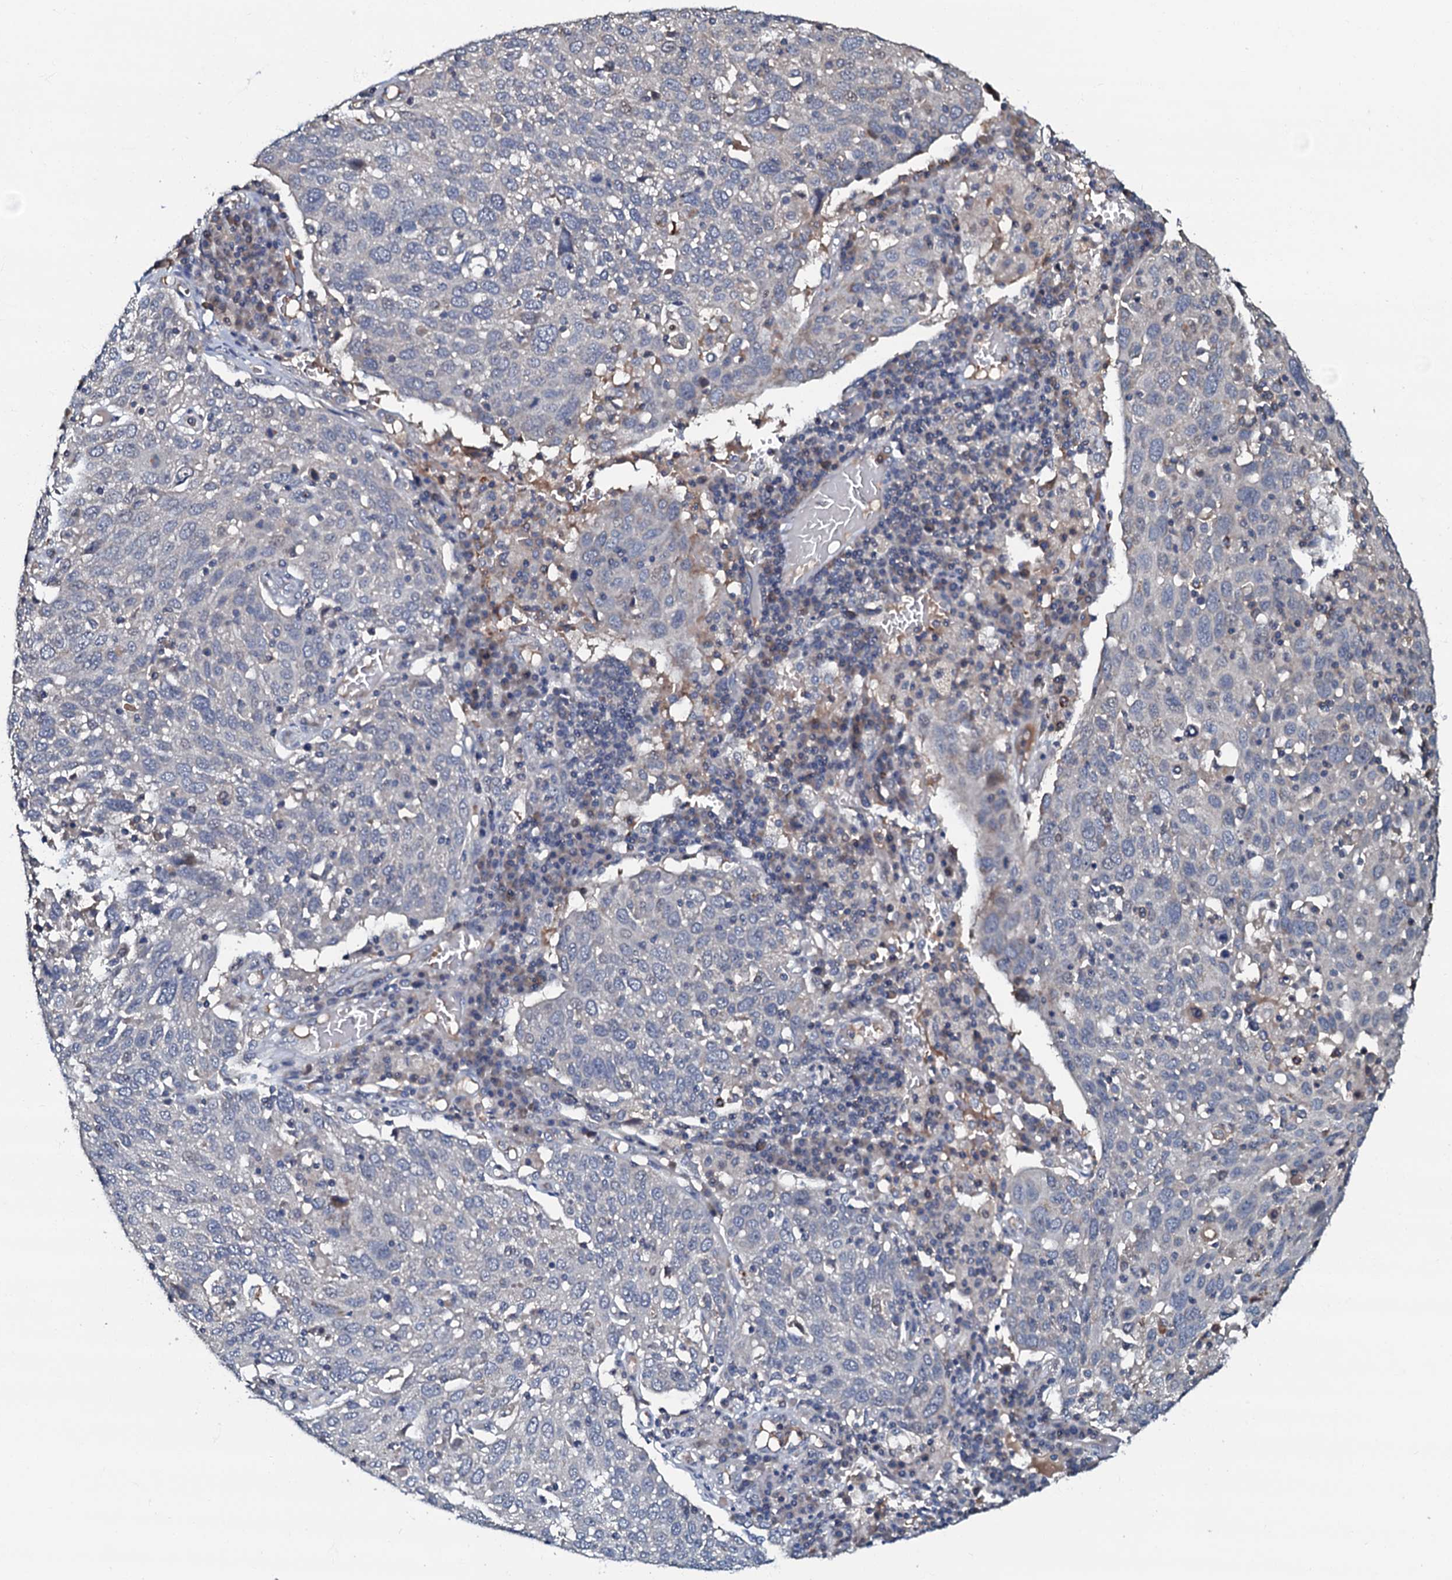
{"staining": {"intensity": "negative", "quantity": "none", "location": "none"}, "tissue": "lung cancer", "cell_type": "Tumor cells", "image_type": "cancer", "snomed": [{"axis": "morphology", "description": "Squamous cell carcinoma, NOS"}, {"axis": "topography", "description": "Lung"}], "caption": "Tumor cells are negative for protein expression in human lung squamous cell carcinoma.", "gene": "CPNE2", "patient": {"sex": "male", "age": 65}}